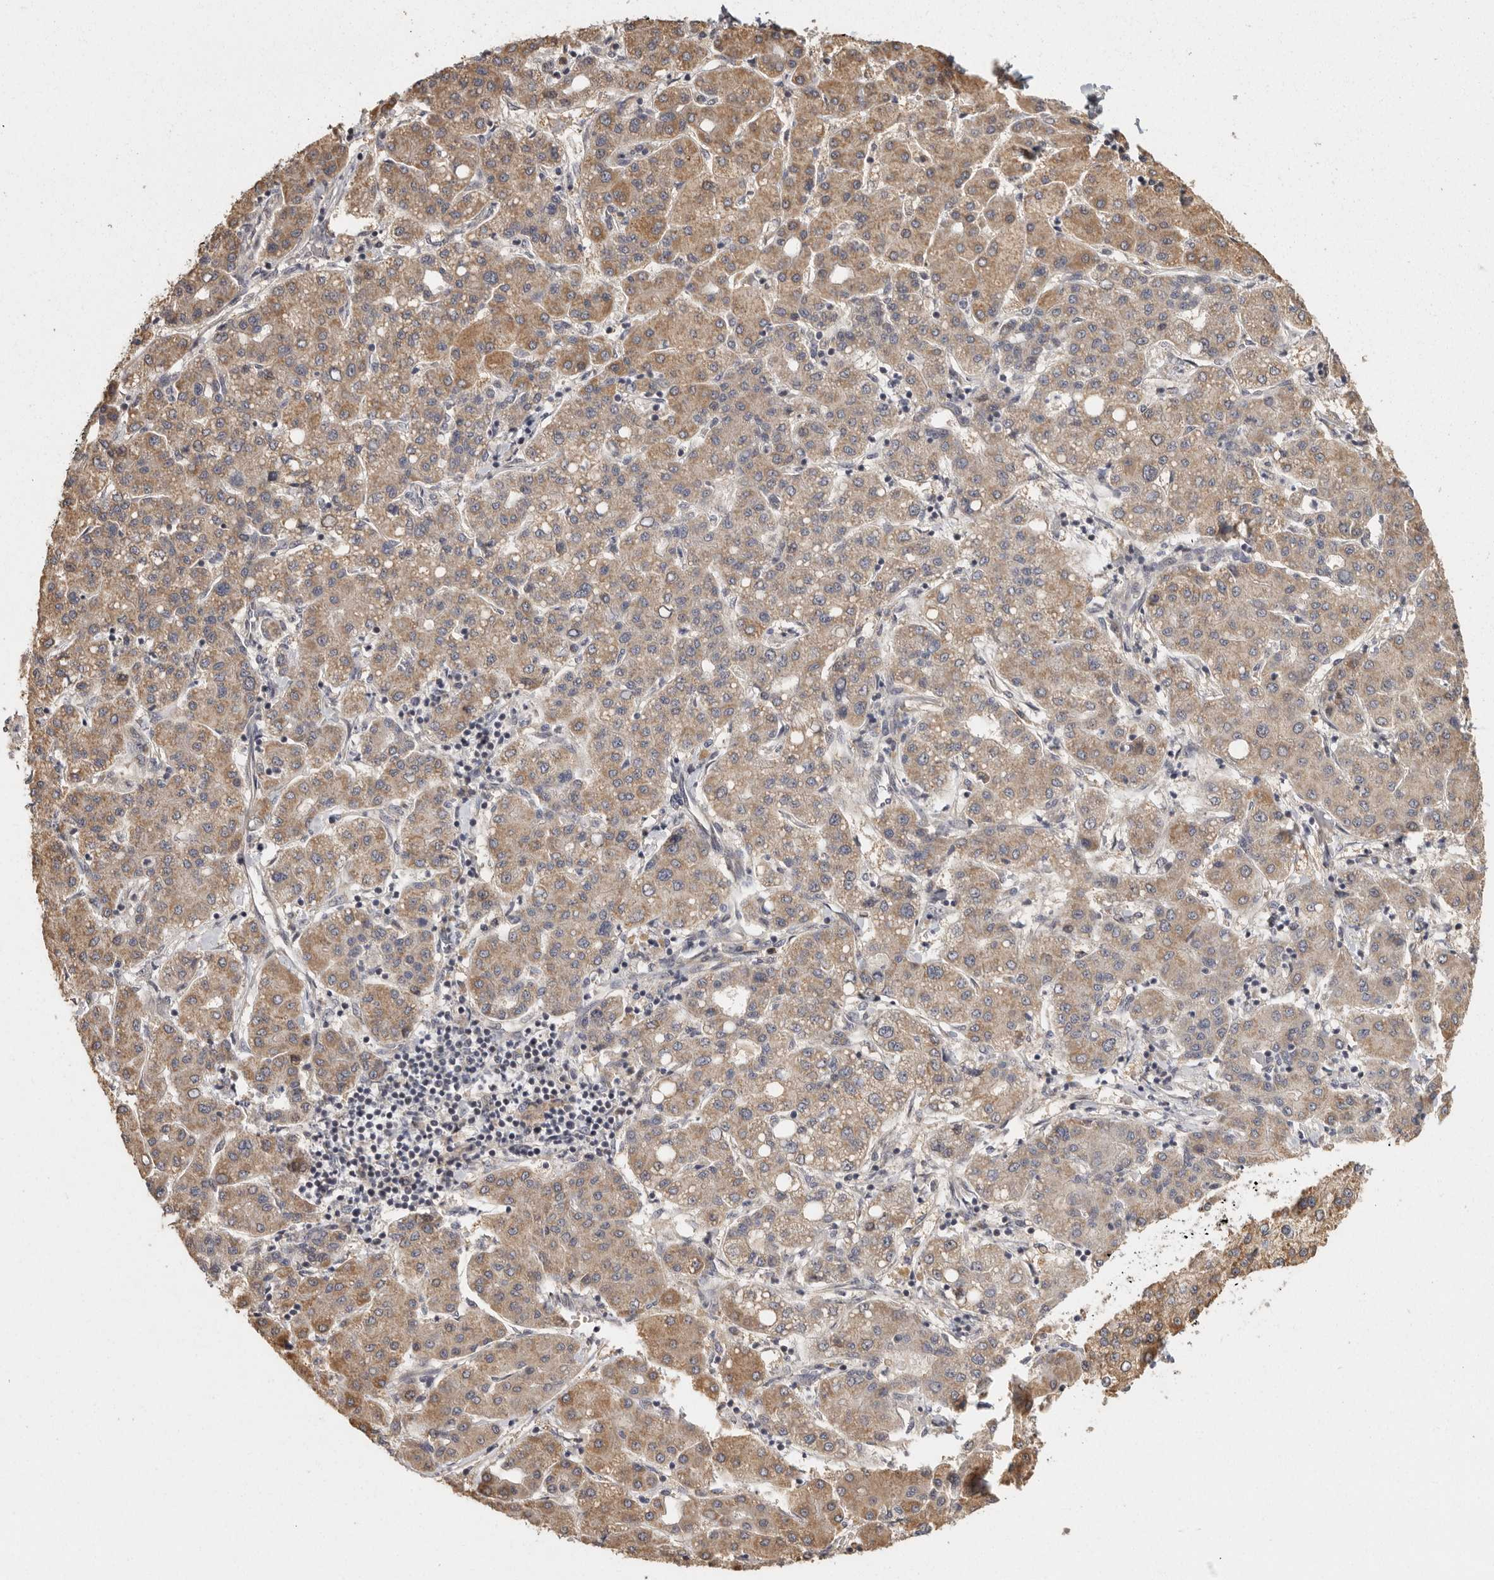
{"staining": {"intensity": "moderate", "quantity": "25%-75%", "location": "cytoplasmic/membranous"}, "tissue": "liver cancer", "cell_type": "Tumor cells", "image_type": "cancer", "snomed": [{"axis": "morphology", "description": "Carcinoma, Hepatocellular, NOS"}, {"axis": "topography", "description": "Liver"}], "caption": "Brown immunohistochemical staining in human hepatocellular carcinoma (liver) exhibits moderate cytoplasmic/membranous staining in approximately 25%-75% of tumor cells.", "gene": "BAIAP2", "patient": {"sex": "male", "age": 65}}